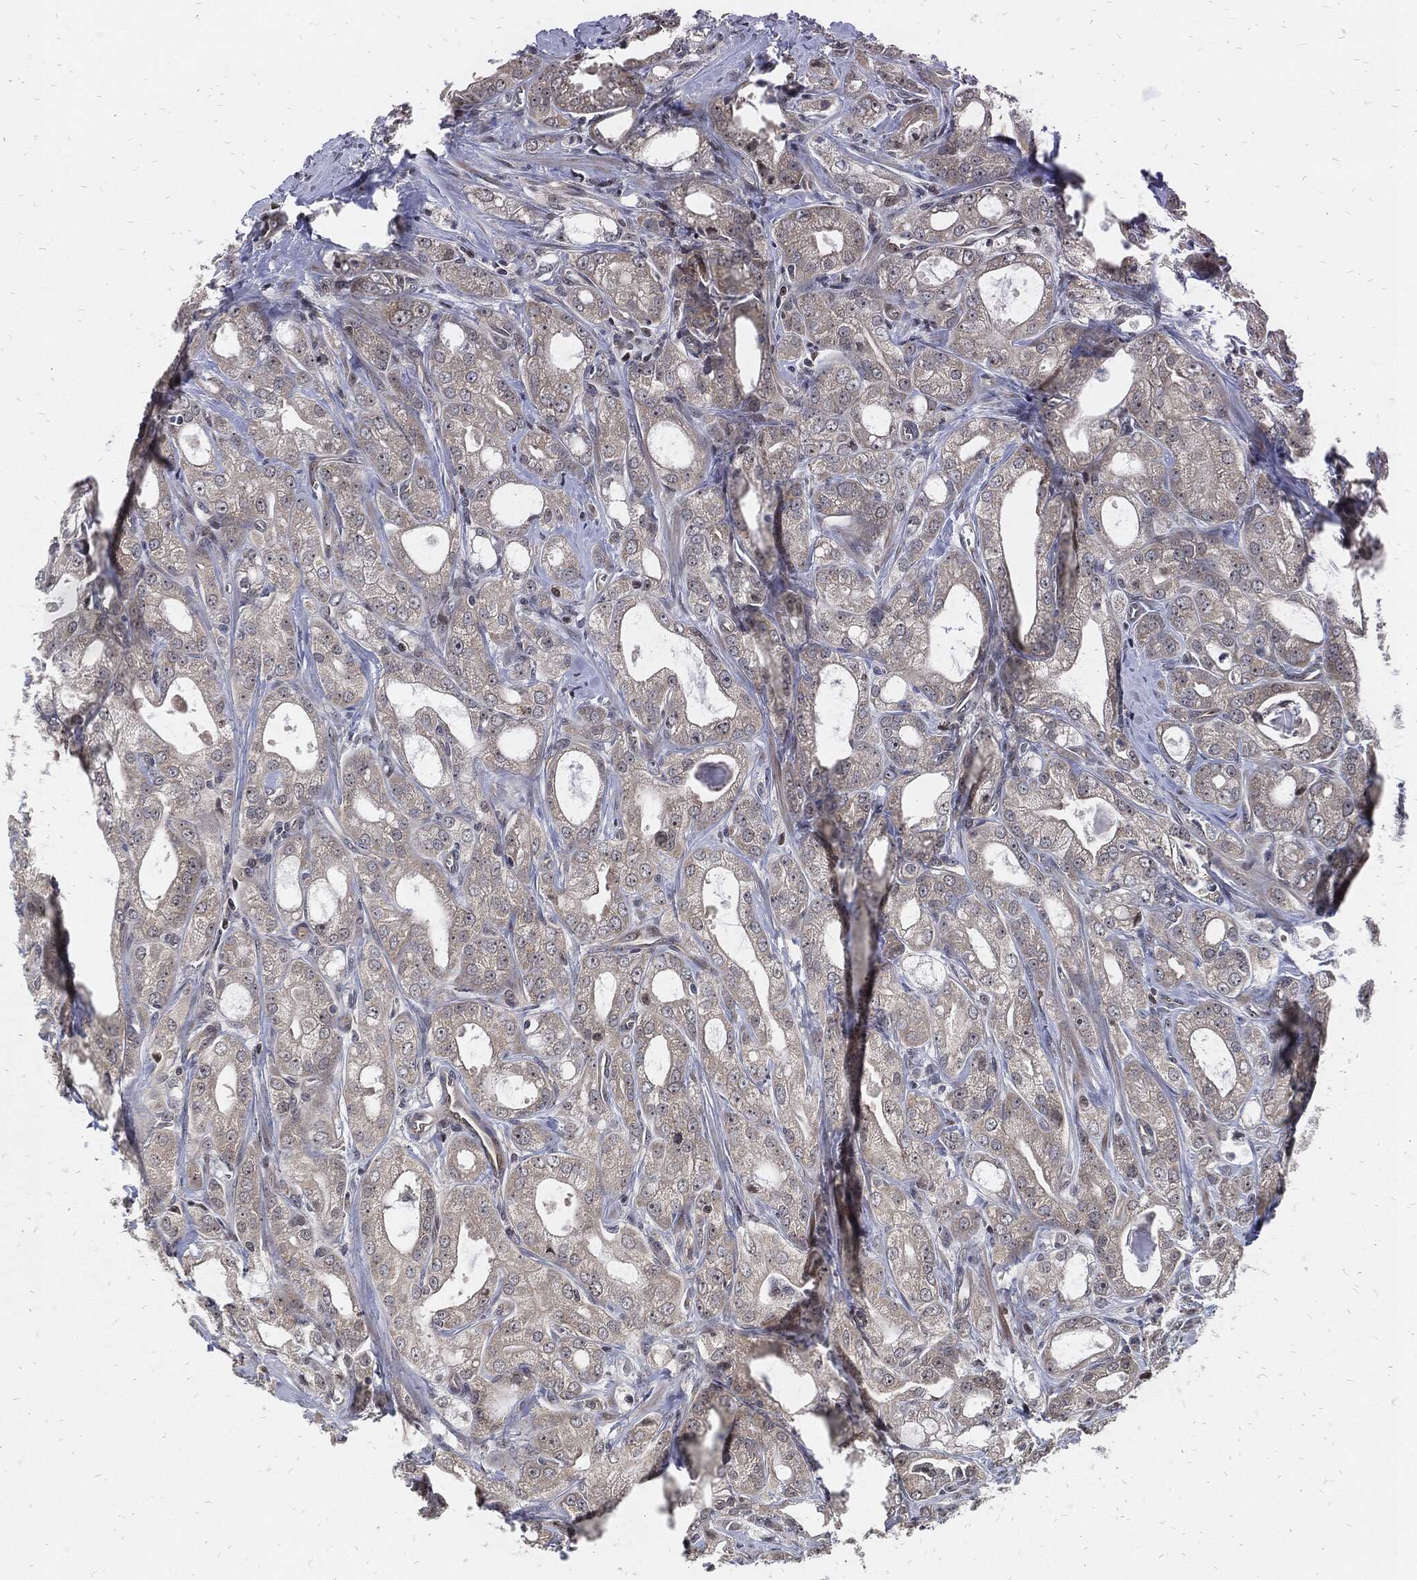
{"staining": {"intensity": "negative", "quantity": "none", "location": "none"}, "tissue": "prostate cancer", "cell_type": "Tumor cells", "image_type": "cancer", "snomed": [{"axis": "morphology", "description": "Adenocarcinoma, NOS"}, {"axis": "morphology", "description": "Adenocarcinoma, High grade"}, {"axis": "topography", "description": "Prostate"}], "caption": "Tumor cells are negative for protein expression in human high-grade adenocarcinoma (prostate).", "gene": "ZNF775", "patient": {"sex": "male", "age": 70}}